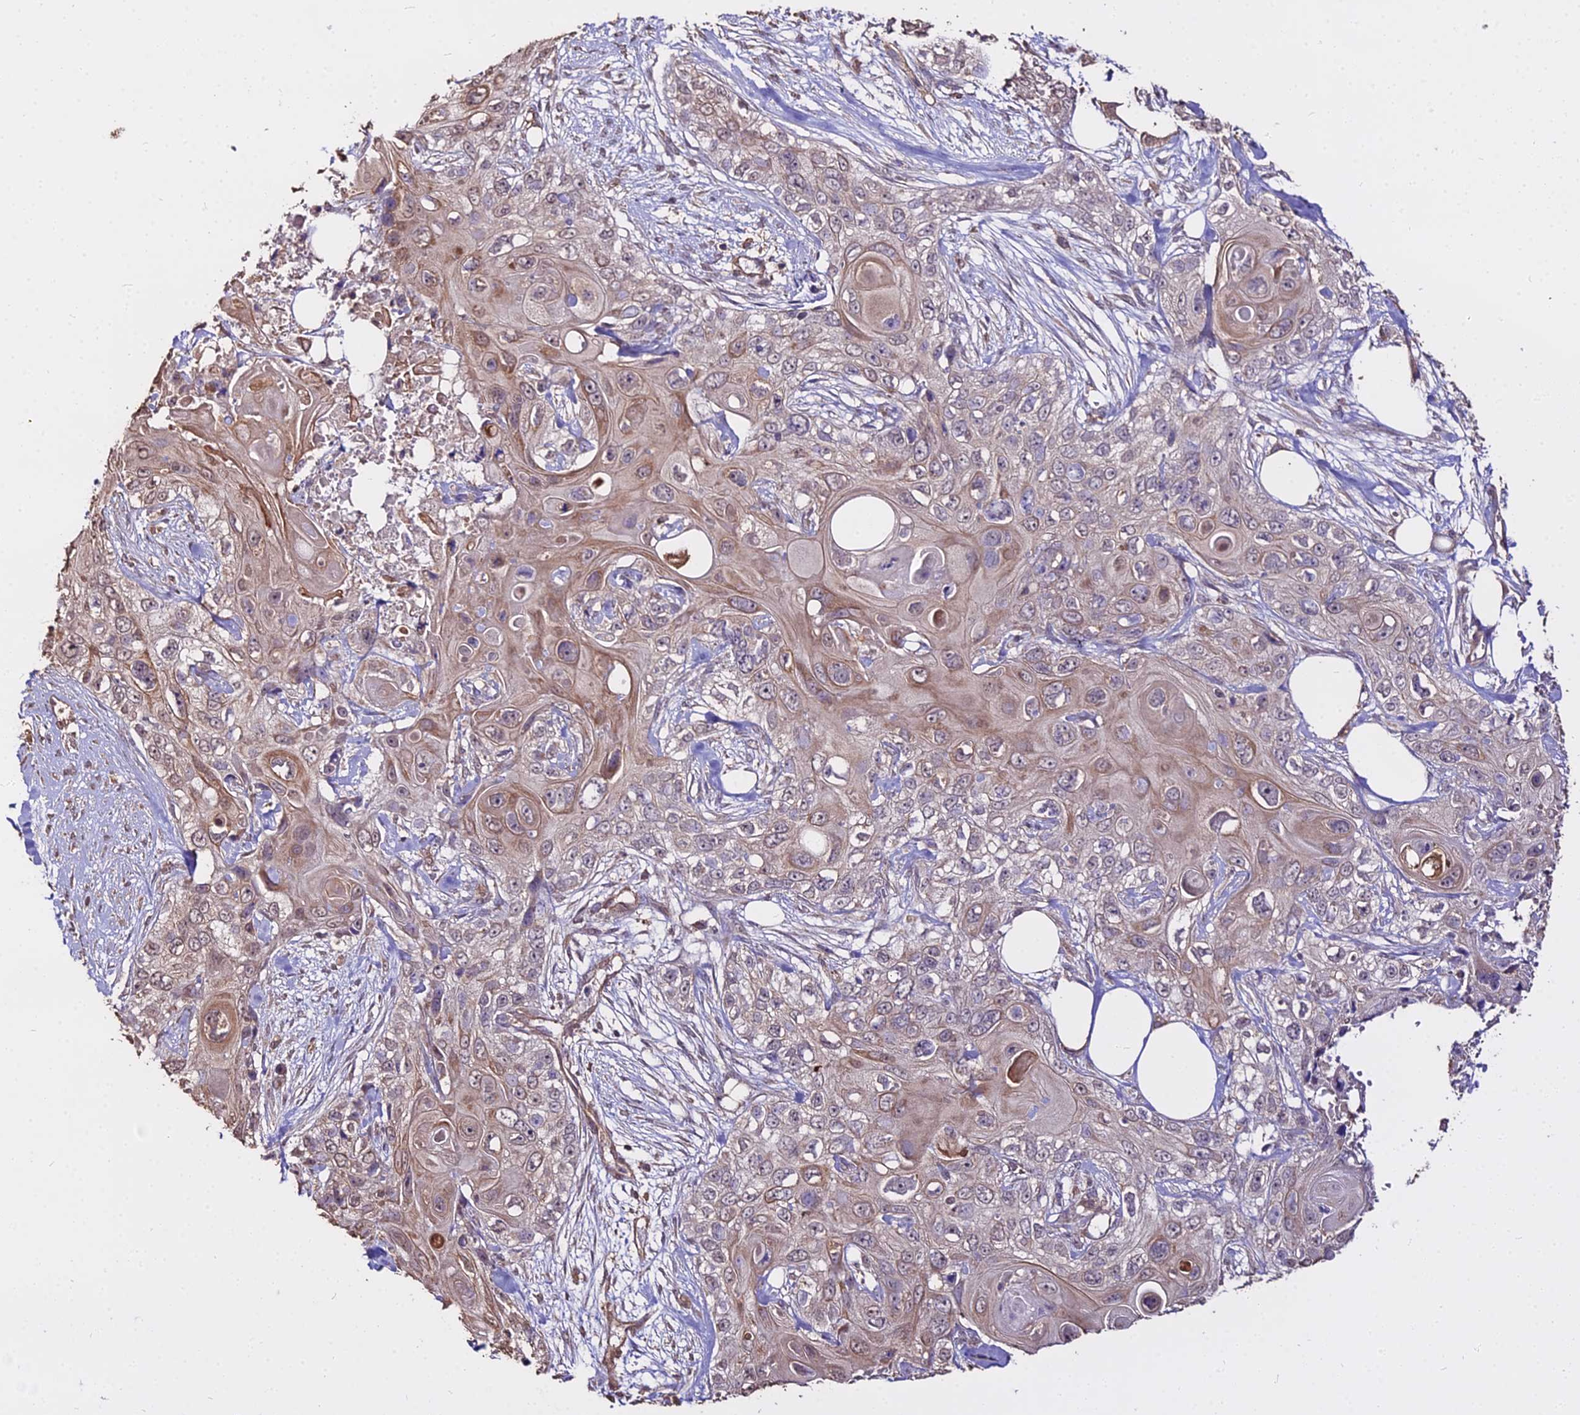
{"staining": {"intensity": "weak", "quantity": ">75%", "location": "cytoplasmic/membranous"}, "tissue": "skin cancer", "cell_type": "Tumor cells", "image_type": "cancer", "snomed": [{"axis": "morphology", "description": "Normal tissue, NOS"}, {"axis": "morphology", "description": "Squamous cell carcinoma, NOS"}, {"axis": "topography", "description": "Skin"}], "caption": "Brown immunohistochemical staining in human skin cancer (squamous cell carcinoma) reveals weak cytoplasmic/membranous expression in about >75% of tumor cells. (Brightfield microscopy of DAB IHC at high magnification).", "gene": "METTL13", "patient": {"sex": "male", "age": 72}}